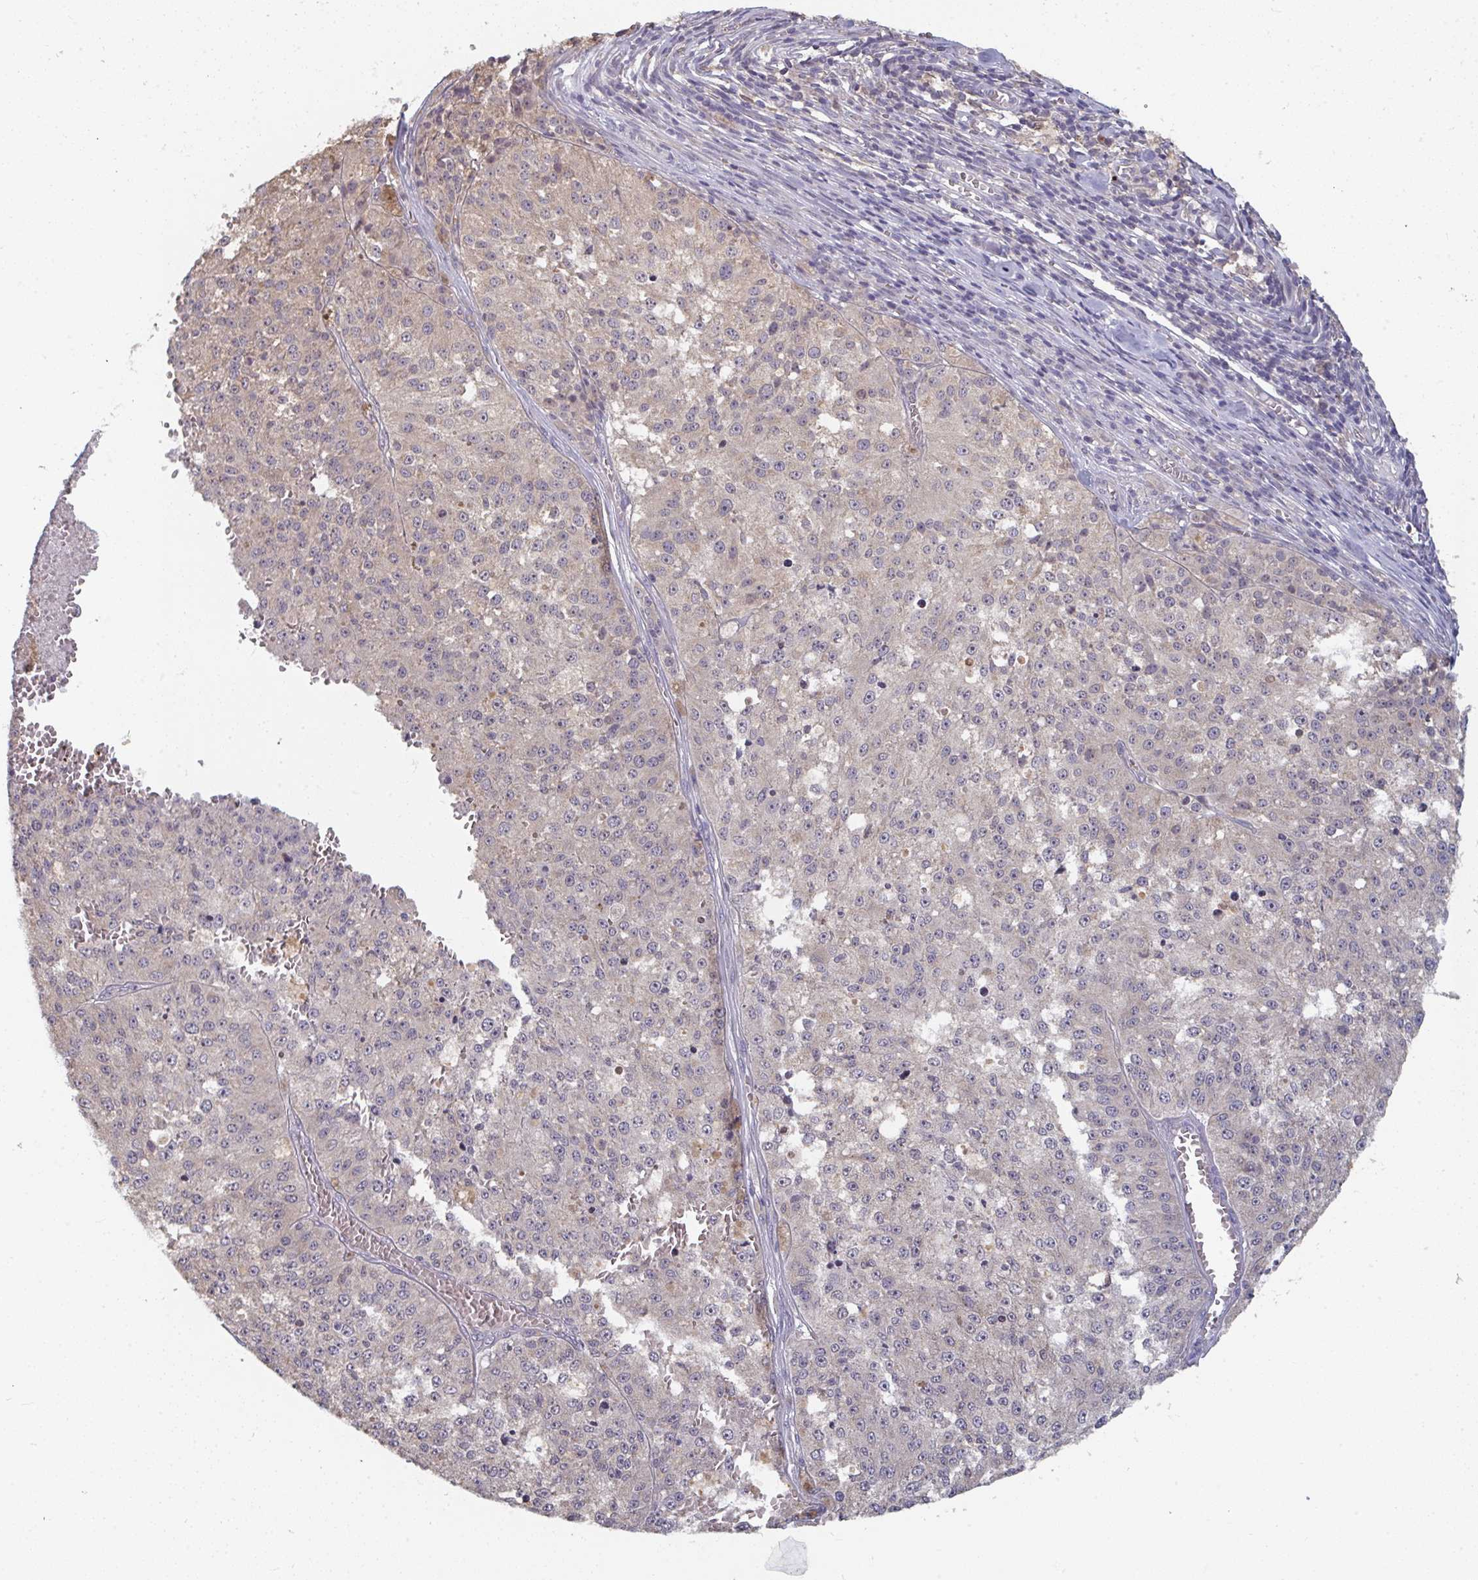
{"staining": {"intensity": "weak", "quantity": "25%-75%", "location": "cytoplasmic/membranous"}, "tissue": "melanoma", "cell_type": "Tumor cells", "image_type": "cancer", "snomed": [{"axis": "morphology", "description": "Malignant melanoma, Metastatic site"}, {"axis": "topography", "description": "Lymph node"}], "caption": "Protein expression analysis of melanoma displays weak cytoplasmic/membranous positivity in approximately 25%-75% of tumor cells. The staining is performed using DAB brown chromogen to label protein expression. The nuclei are counter-stained blue using hematoxylin.", "gene": "LIX1", "patient": {"sex": "female", "age": 64}}